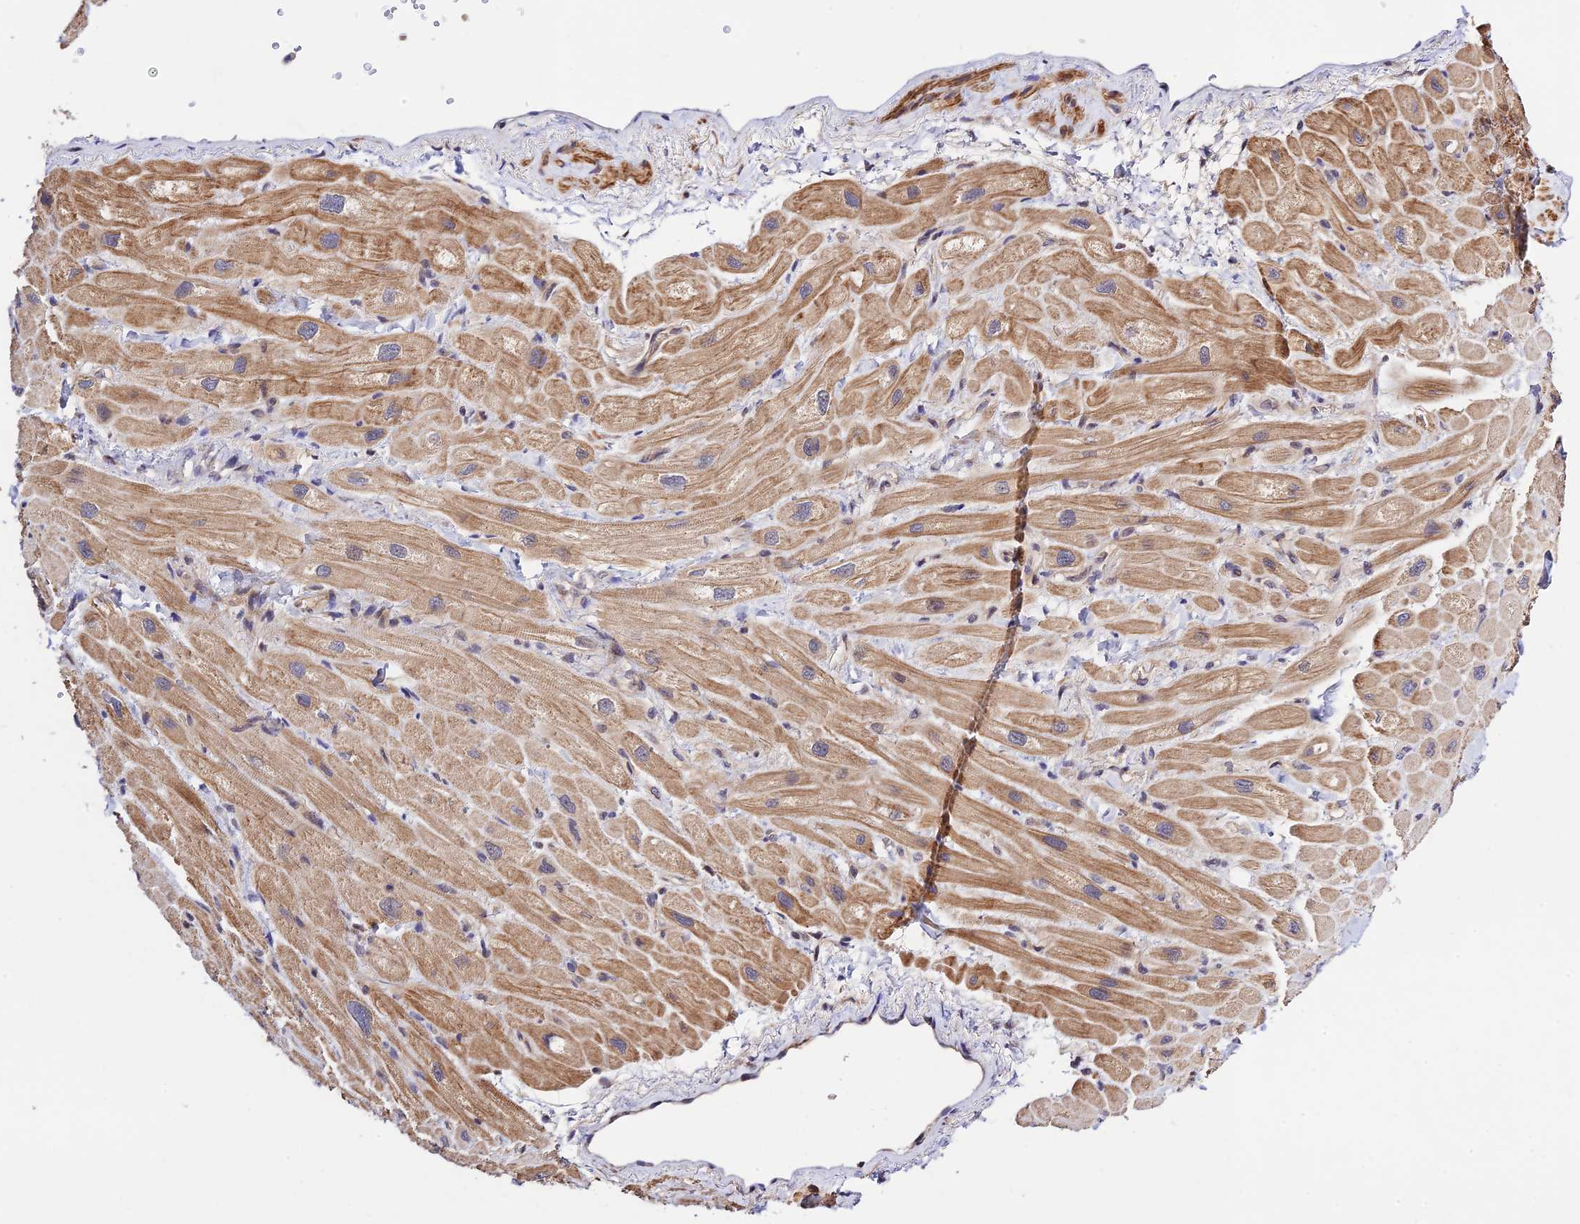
{"staining": {"intensity": "moderate", "quantity": "25%-75%", "location": "cytoplasmic/membranous"}, "tissue": "heart muscle", "cell_type": "Cardiomyocytes", "image_type": "normal", "snomed": [{"axis": "morphology", "description": "Normal tissue, NOS"}, {"axis": "topography", "description": "Heart"}], "caption": "Immunohistochemical staining of normal human heart muscle shows moderate cytoplasmic/membranous protein expression in approximately 25%-75% of cardiomyocytes.", "gene": "CWH43", "patient": {"sex": "male", "age": 65}}